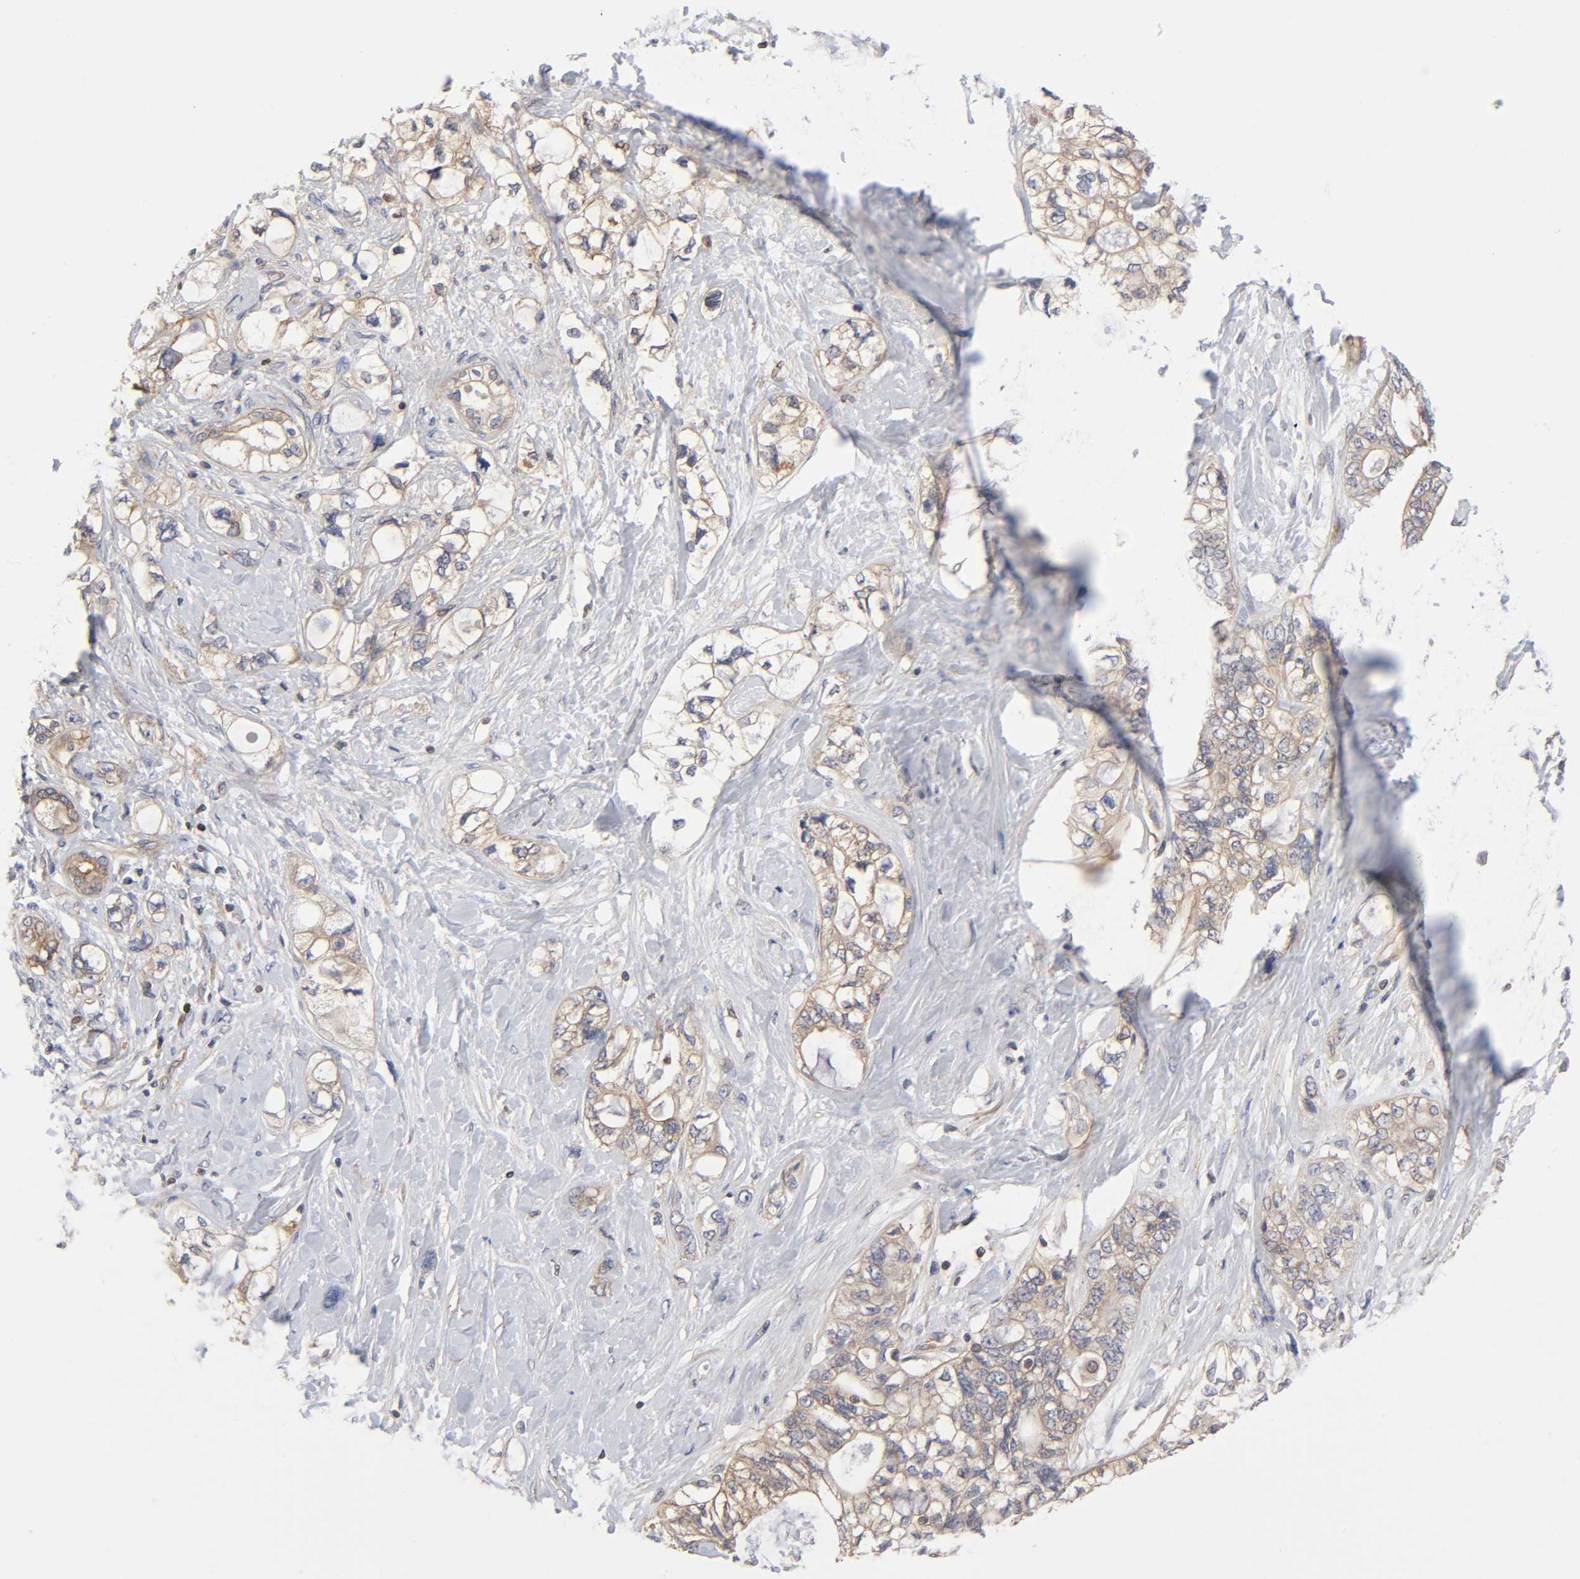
{"staining": {"intensity": "weak", "quantity": ">75%", "location": "cytoplasmic/membranous"}, "tissue": "pancreatic cancer", "cell_type": "Tumor cells", "image_type": "cancer", "snomed": [{"axis": "morphology", "description": "Adenocarcinoma, NOS"}, {"axis": "topography", "description": "Pancreas"}], "caption": "Immunohistochemical staining of pancreatic cancer displays weak cytoplasmic/membranous protein staining in approximately >75% of tumor cells.", "gene": "STRN3", "patient": {"sex": "male", "age": 70}}